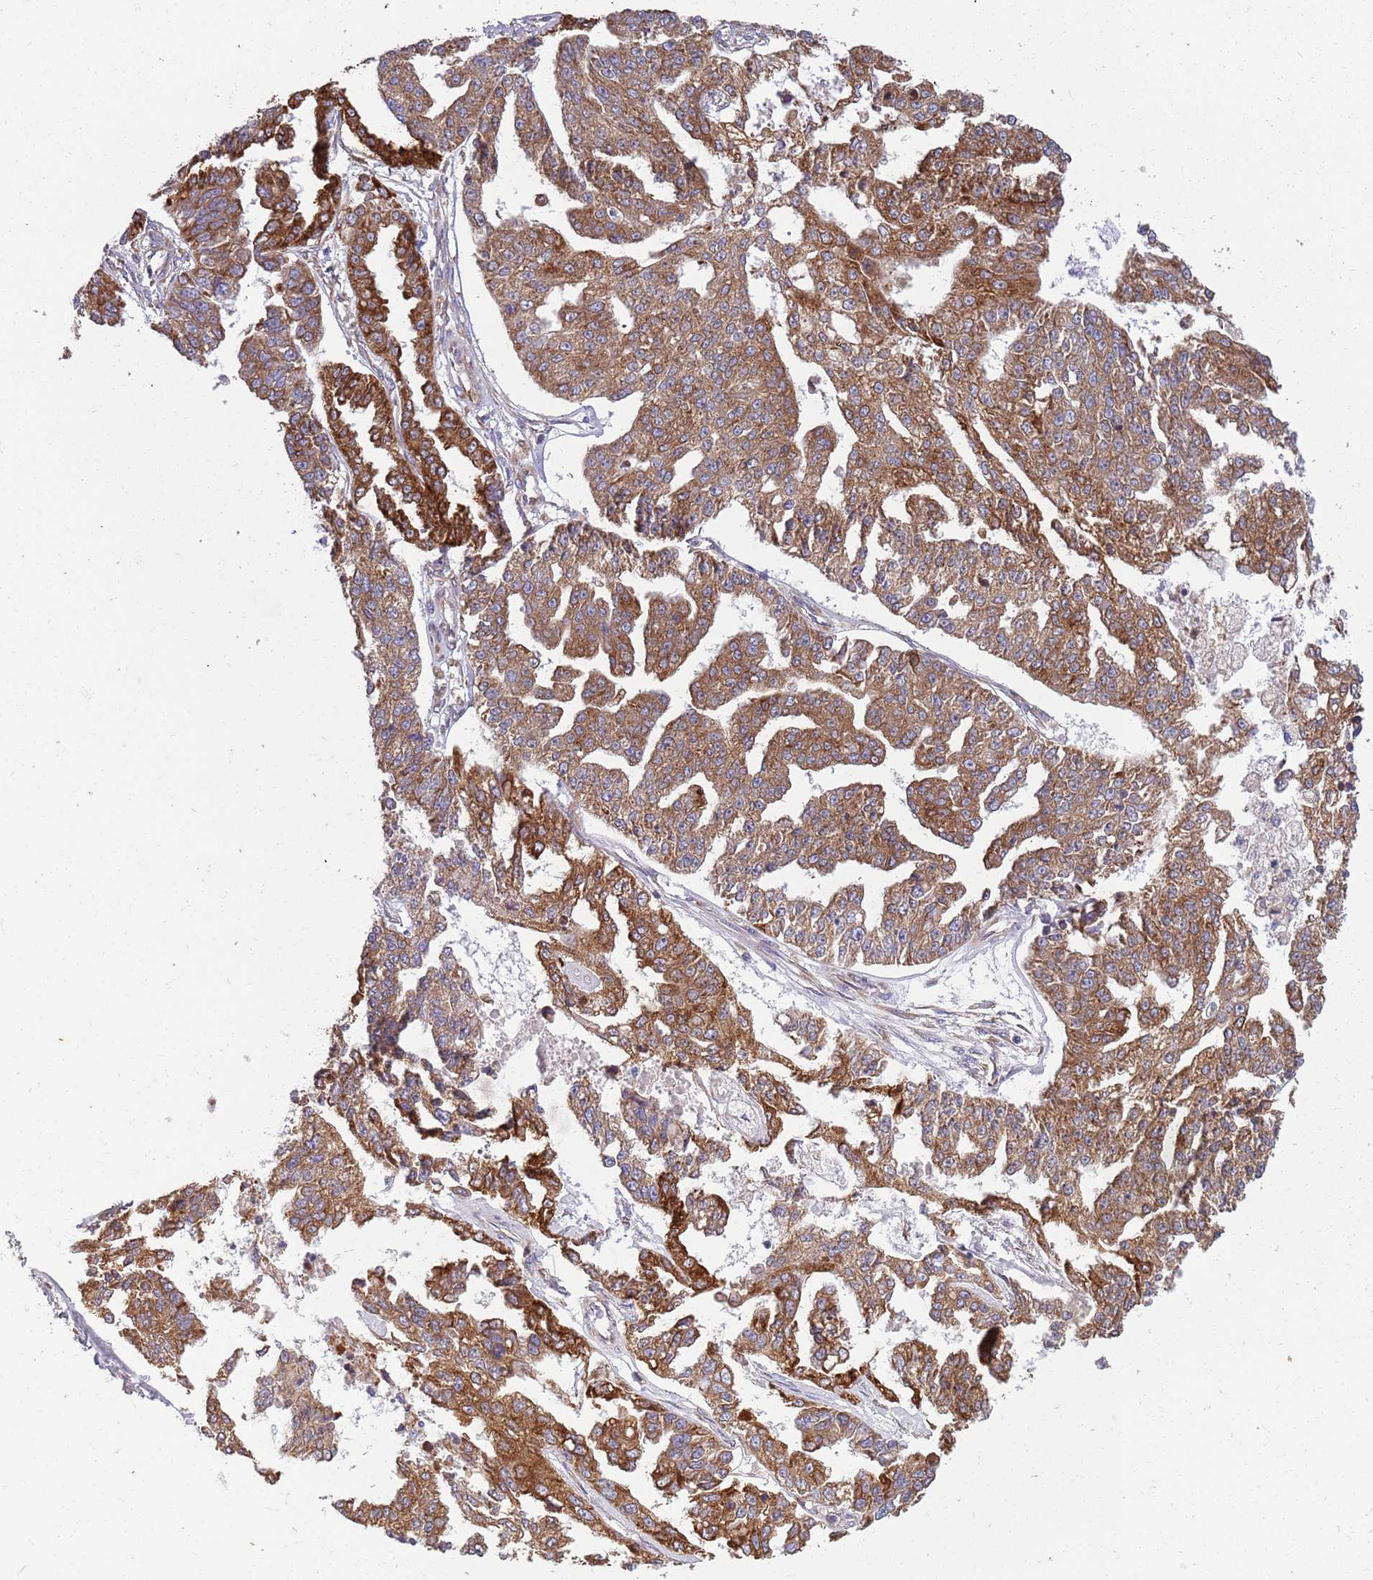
{"staining": {"intensity": "moderate", "quantity": ">75%", "location": "cytoplasmic/membranous"}, "tissue": "ovarian cancer", "cell_type": "Tumor cells", "image_type": "cancer", "snomed": [{"axis": "morphology", "description": "Cystadenocarcinoma, serous, NOS"}, {"axis": "topography", "description": "Ovary"}], "caption": "Ovarian serous cystadenocarcinoma stained for a protein demonstrates moderate cytoplasmic/membranous positivity in tumor cells. (DAB (3,3'-diaminobenzidine) IHC, brown staining for protein, blue staining for nuclei).", "gene": "ARMCX6", "patient": {"sex": "female", "age": 58}}